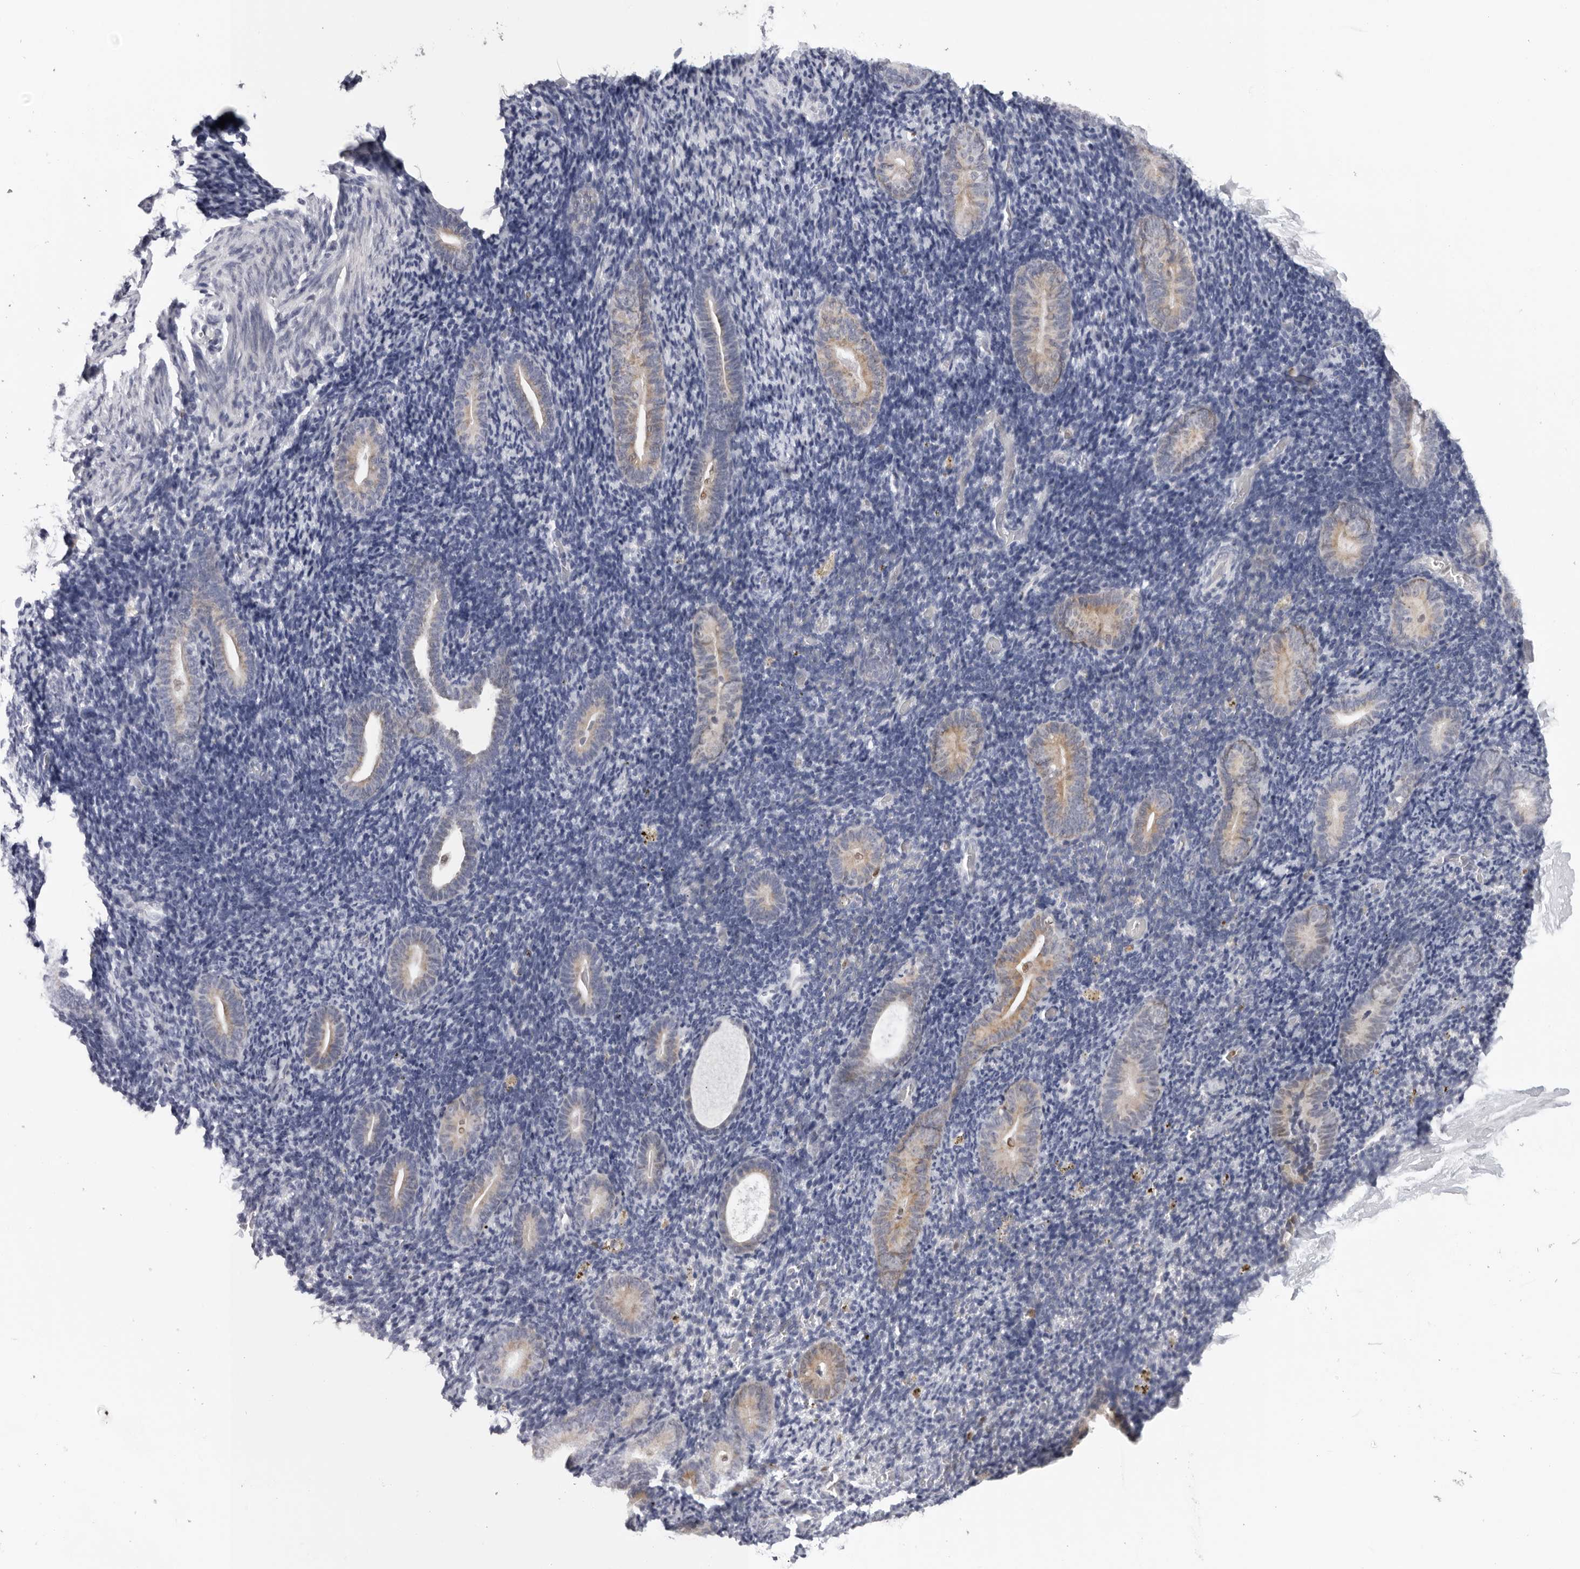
{"staining": {"intensity": "negative", "quantity": "none", "location": "none"}, "tissue": "endometrium", "cell_type": "Cells in endometrial stroma", "image_type": "normal", "snomed": [{"axis": "morphology", "description": "Normal tissue, NOS"}, {"axis": "topography", "description": "Endometrium"}], "caption": "DAB immunohistochemical staining of unremarkable endometrium reveals no significant expression in cells in endometrial stroma. Brightfield microscopy of immunohistochemistry stained with DAB (brown) and hematoxylin (blue), captured at high magnification.", "gene": "CPT2", "patient": {"sex": "female", "age": 51}}